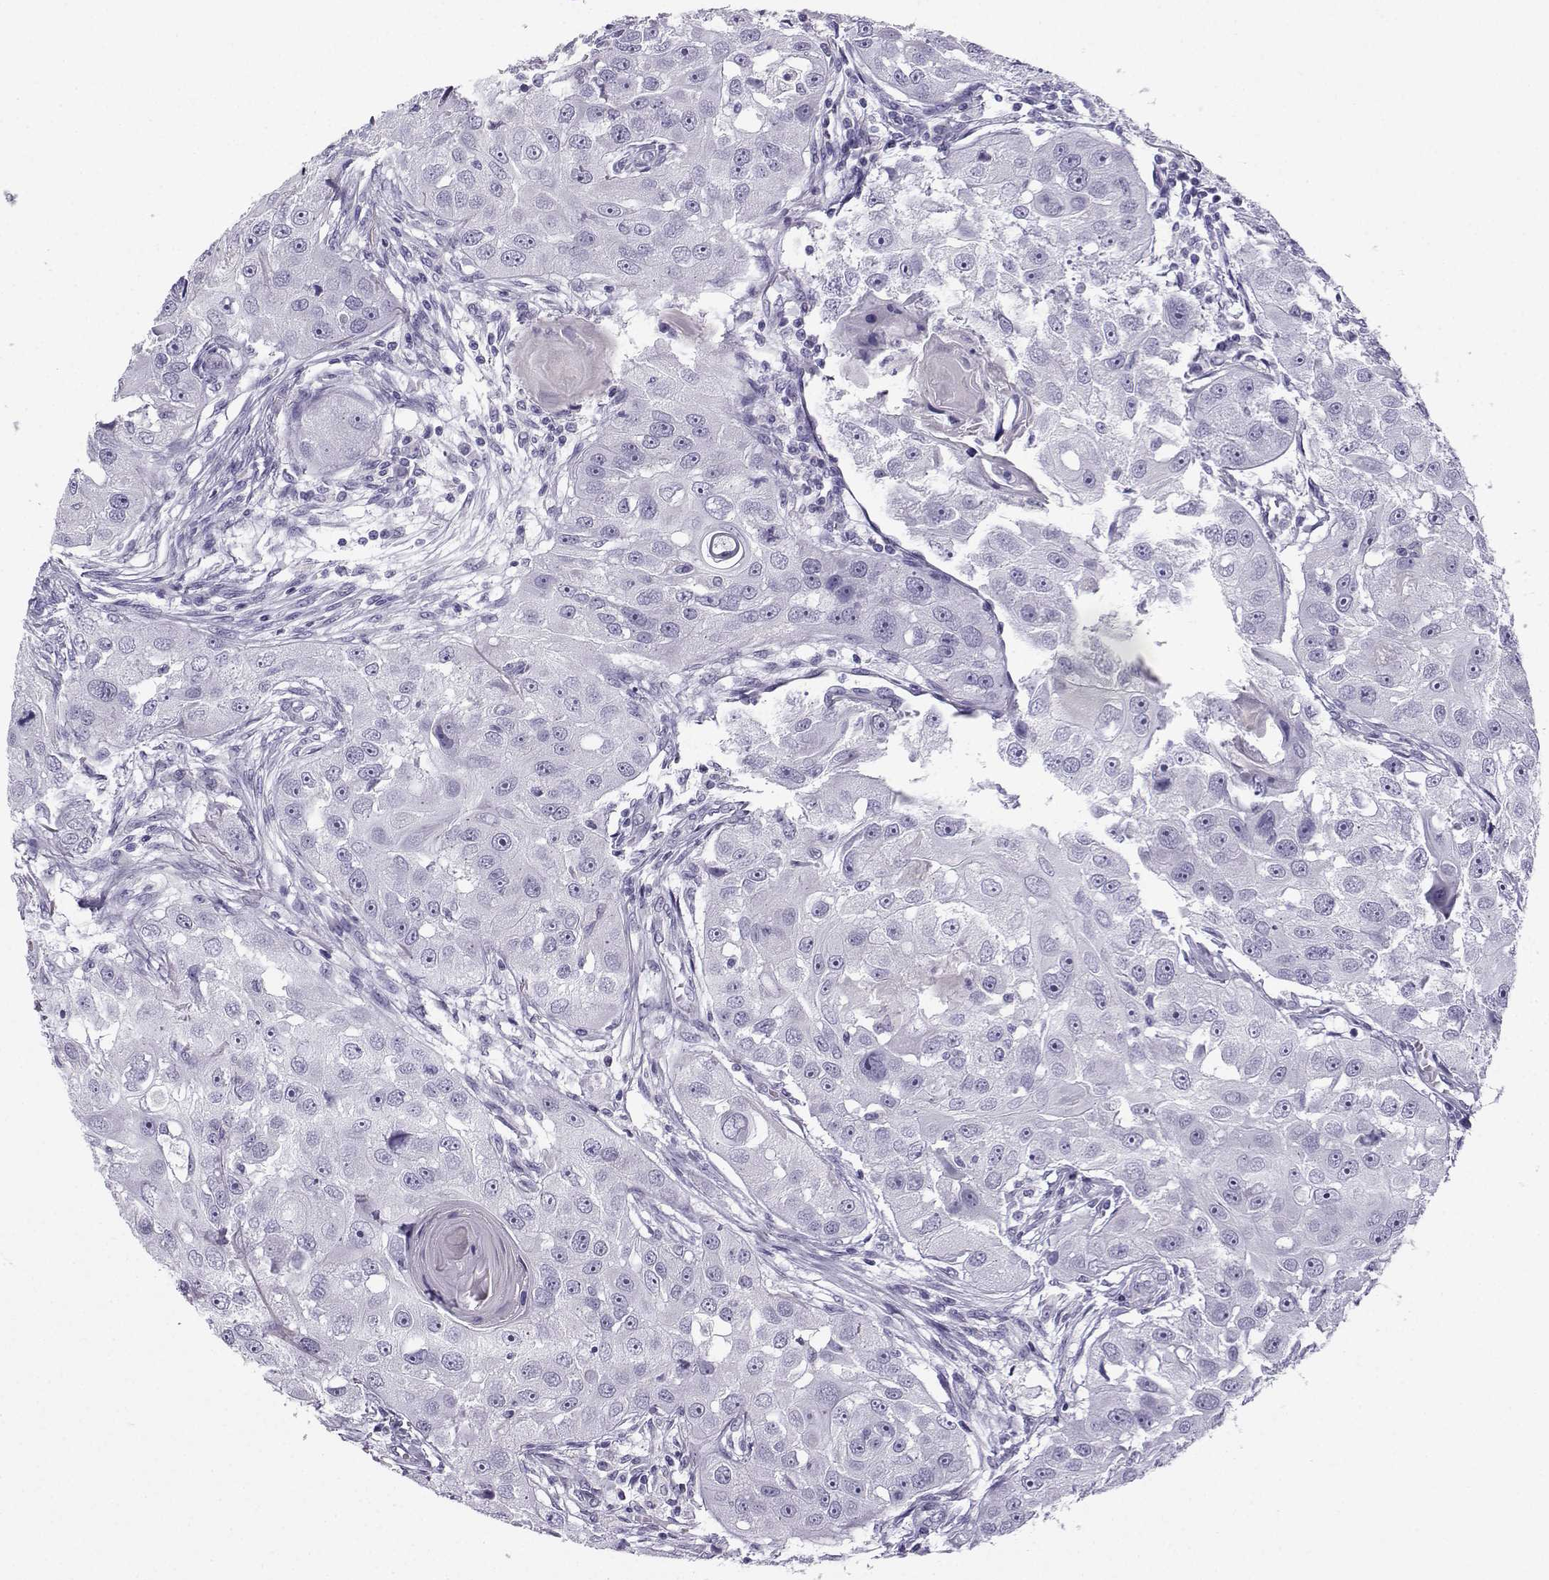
{"staining": {"intensity": "negative", "quantity": "none", "location": "none"}, "tissue": "head and neck cancer", "cell_type": "Tumor cells", "image_type": "cancer", "snomed": [{"axis": "morphology", "description": "Squamous cell carcinoma, NOS"}, {"axis": "topography", "description": "Head-Neck"}], "caption": "Immunohistochemical staining of human head and neck cancer (squamous cell carcinoma) demonstrates no significant staining in tumor cells.", "gene": "ZBTB8B", "patient": {"sex": "male", "age": 51}}